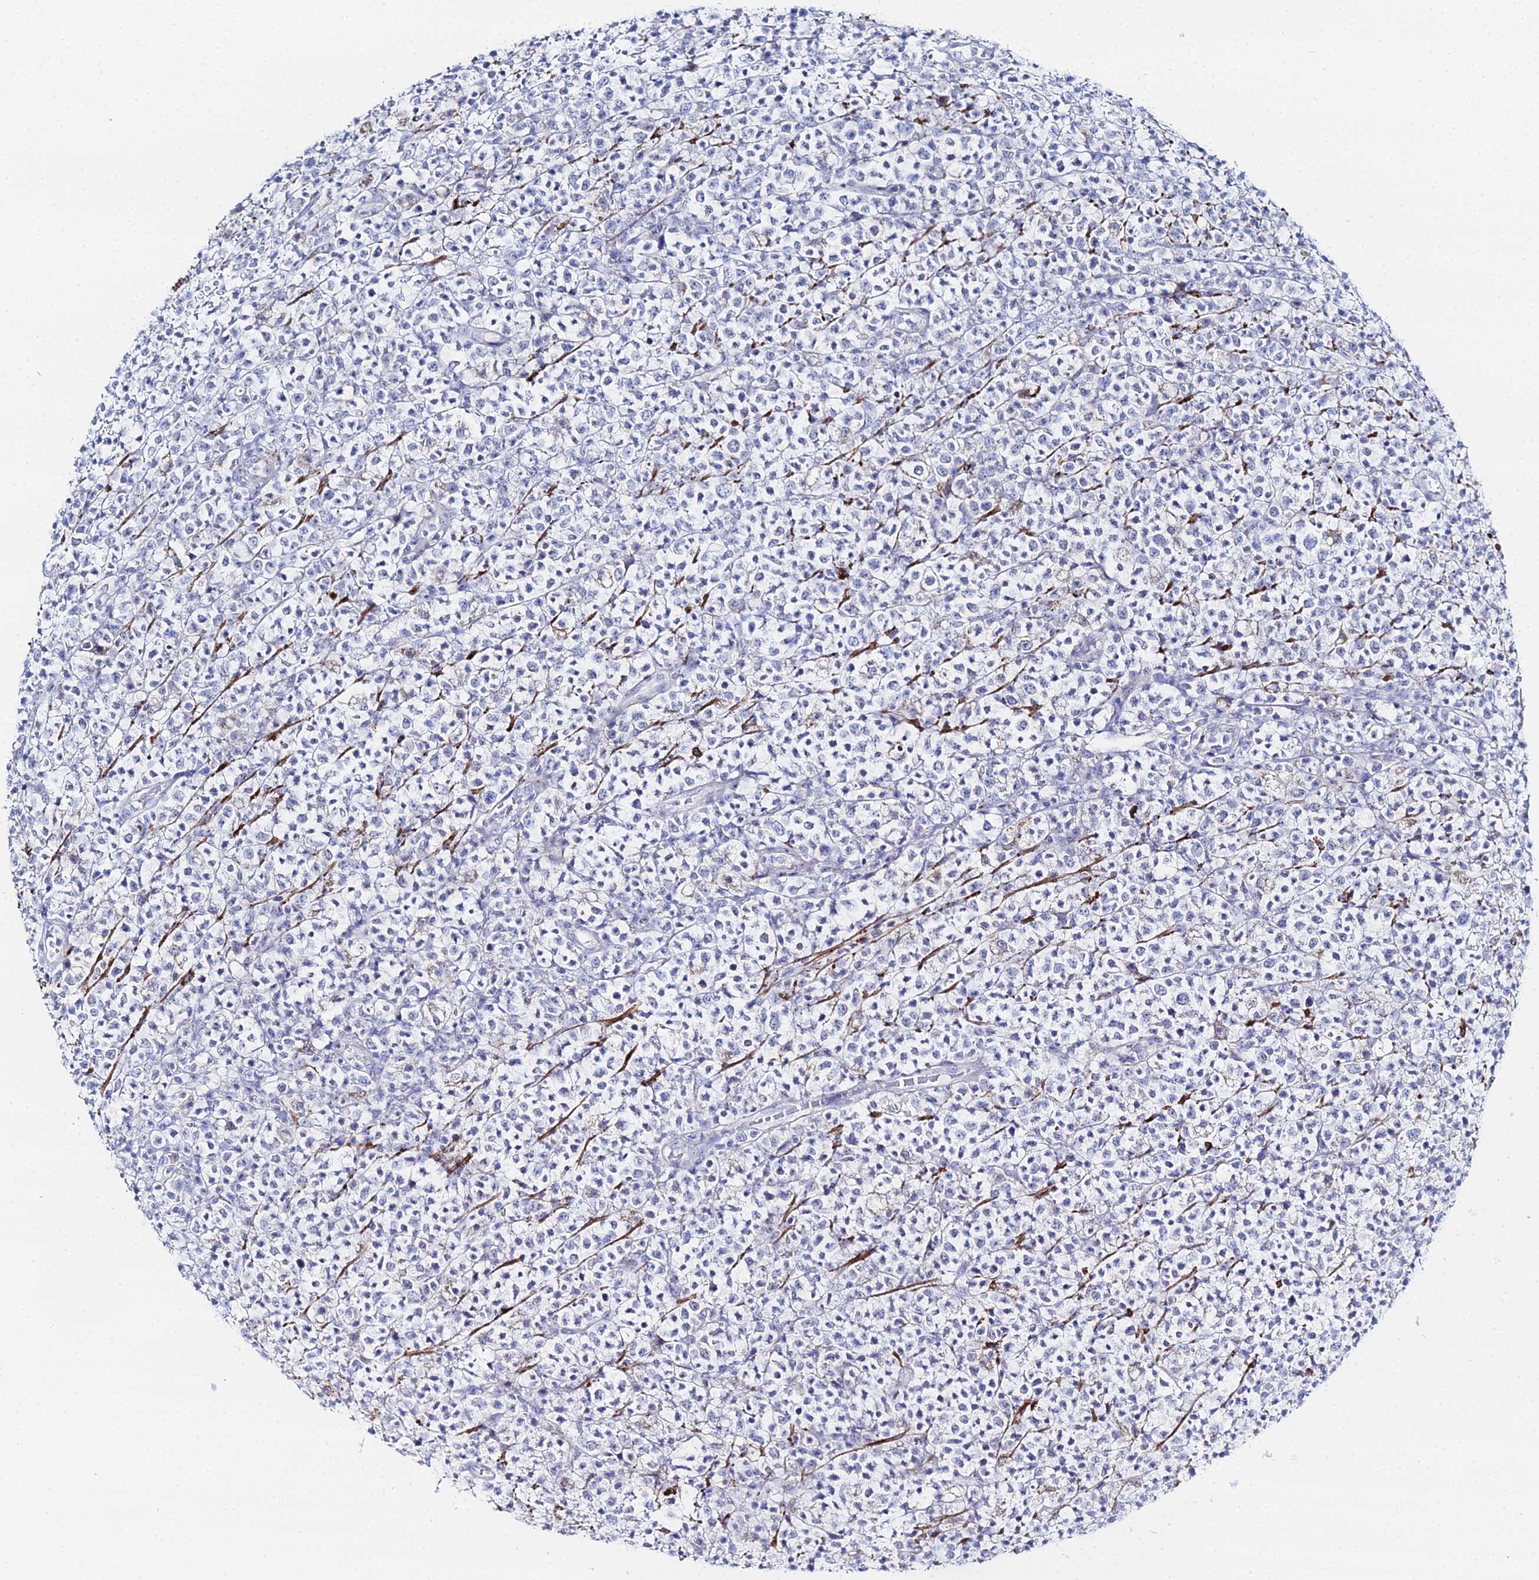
{"staining": {"intensity": "negative", "quantity": "none", "location": "none"}, "tissue": "lymphoma", "cell_type": "Tumor cells", "image_type": "cancer", "snomed": [{"axis": "morphology", "description": "Malignant lymphoma, non-Hodgkin's type, High grade"}, {"axis": "topography", "description": "Colon"}], "caption": "Protein analysis of malignant lymphoma, non-Hodgkin's type (high-grade) displays no significant staining in tumor cells. (Immunohistochemistry, brightfield microscopy, high magnification).", "gene": "DHX34", "patient": {"sex": "female", "age": 53}}